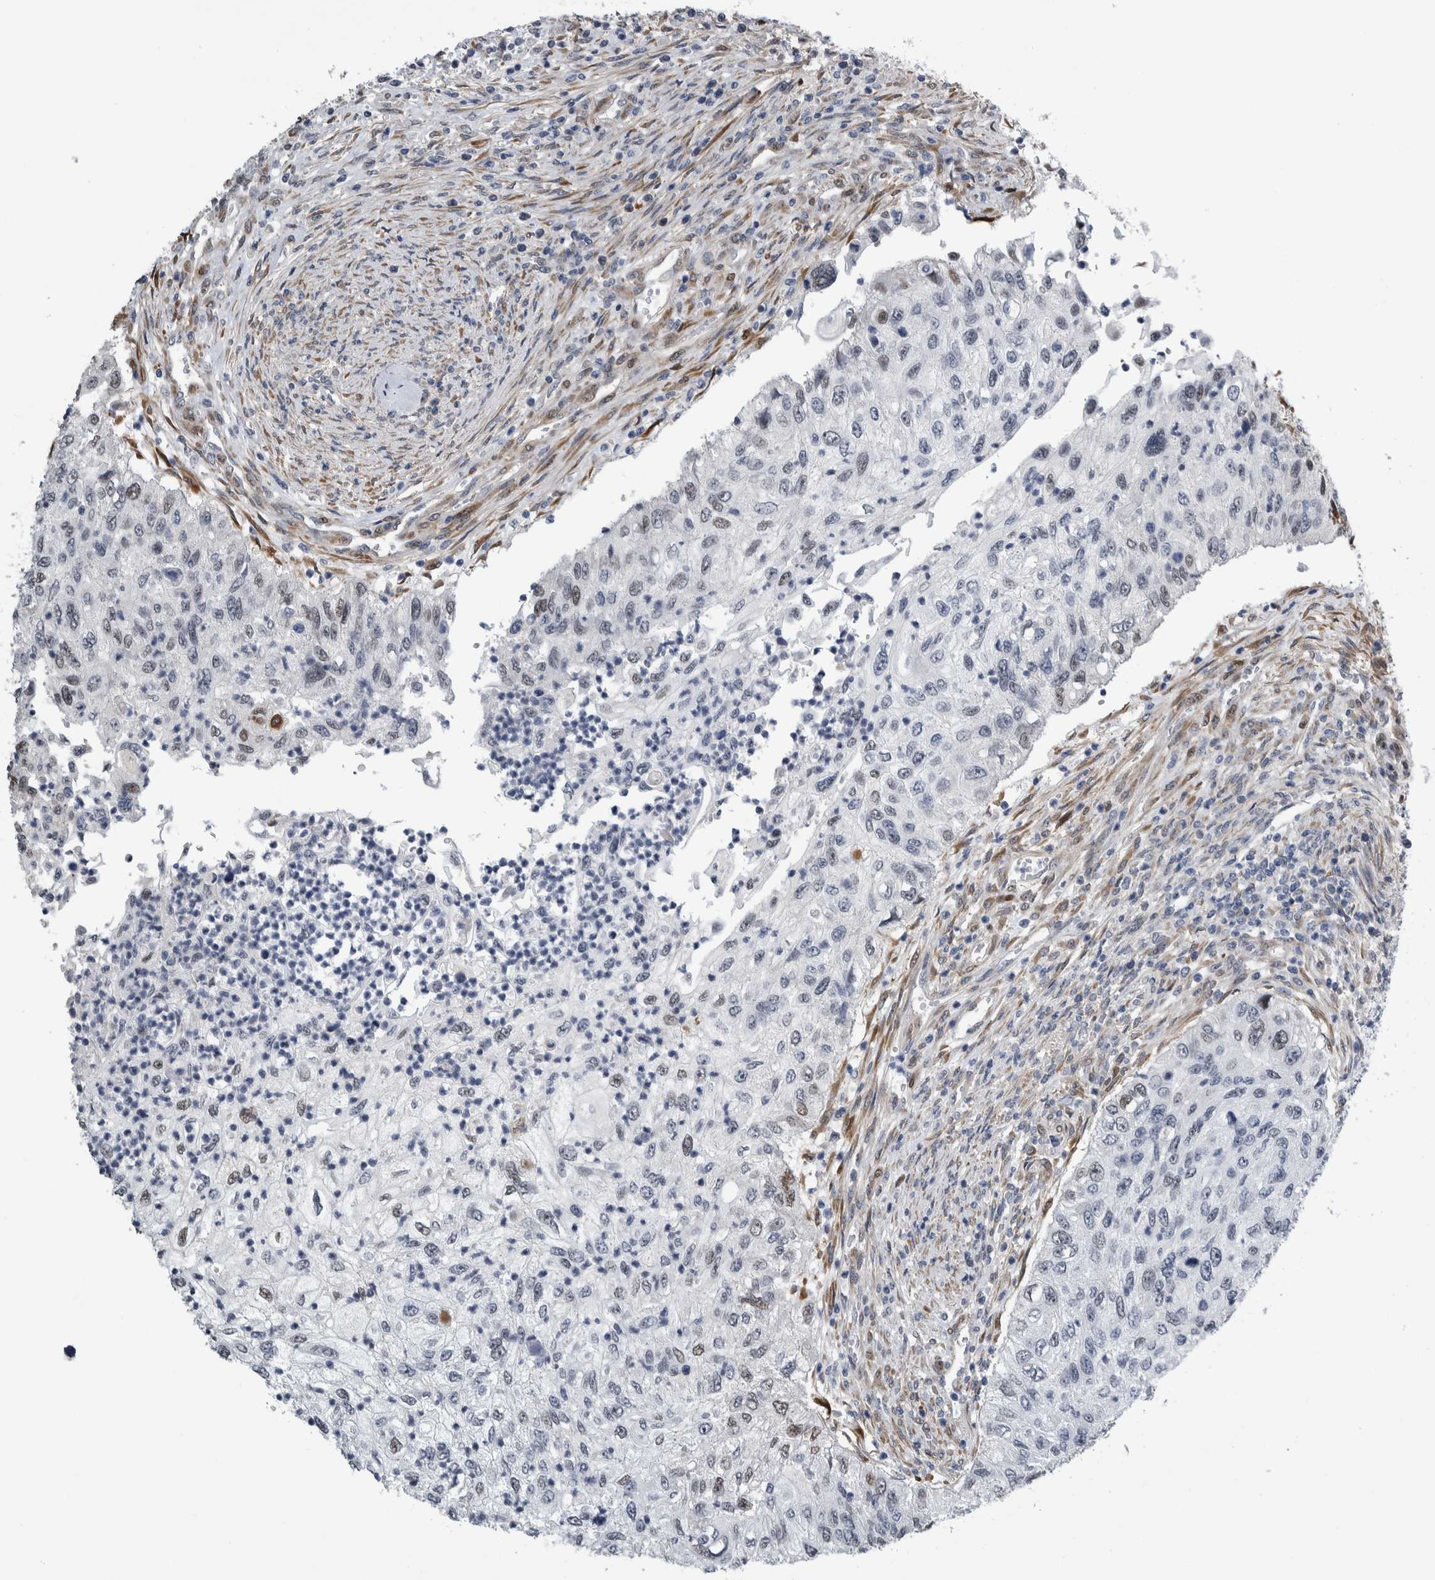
{"staining": {"intensity": "negative", "quantity": "none", "location": "none"}, "tissue": "urothelial cancer", "cell_type": "Tumor cells", "image_type": "cancer", "snomed": [{"axis": "morphology", "description": "Urothelial carcinoma, High grade"}, {"axis": "topography", "description": "Urinary bladder"}], "caption": "The micrograph demonstrates no significant positivity in tumor cells of high-grade urothelial carcinoma. (Stains: DAB immunohistochemistry with hematoxylin counter stain, Microscopy: brightfield microscopy at high magnification).", "gene": "COL14A1", "patient": {"sex": "female", "age": 60}}